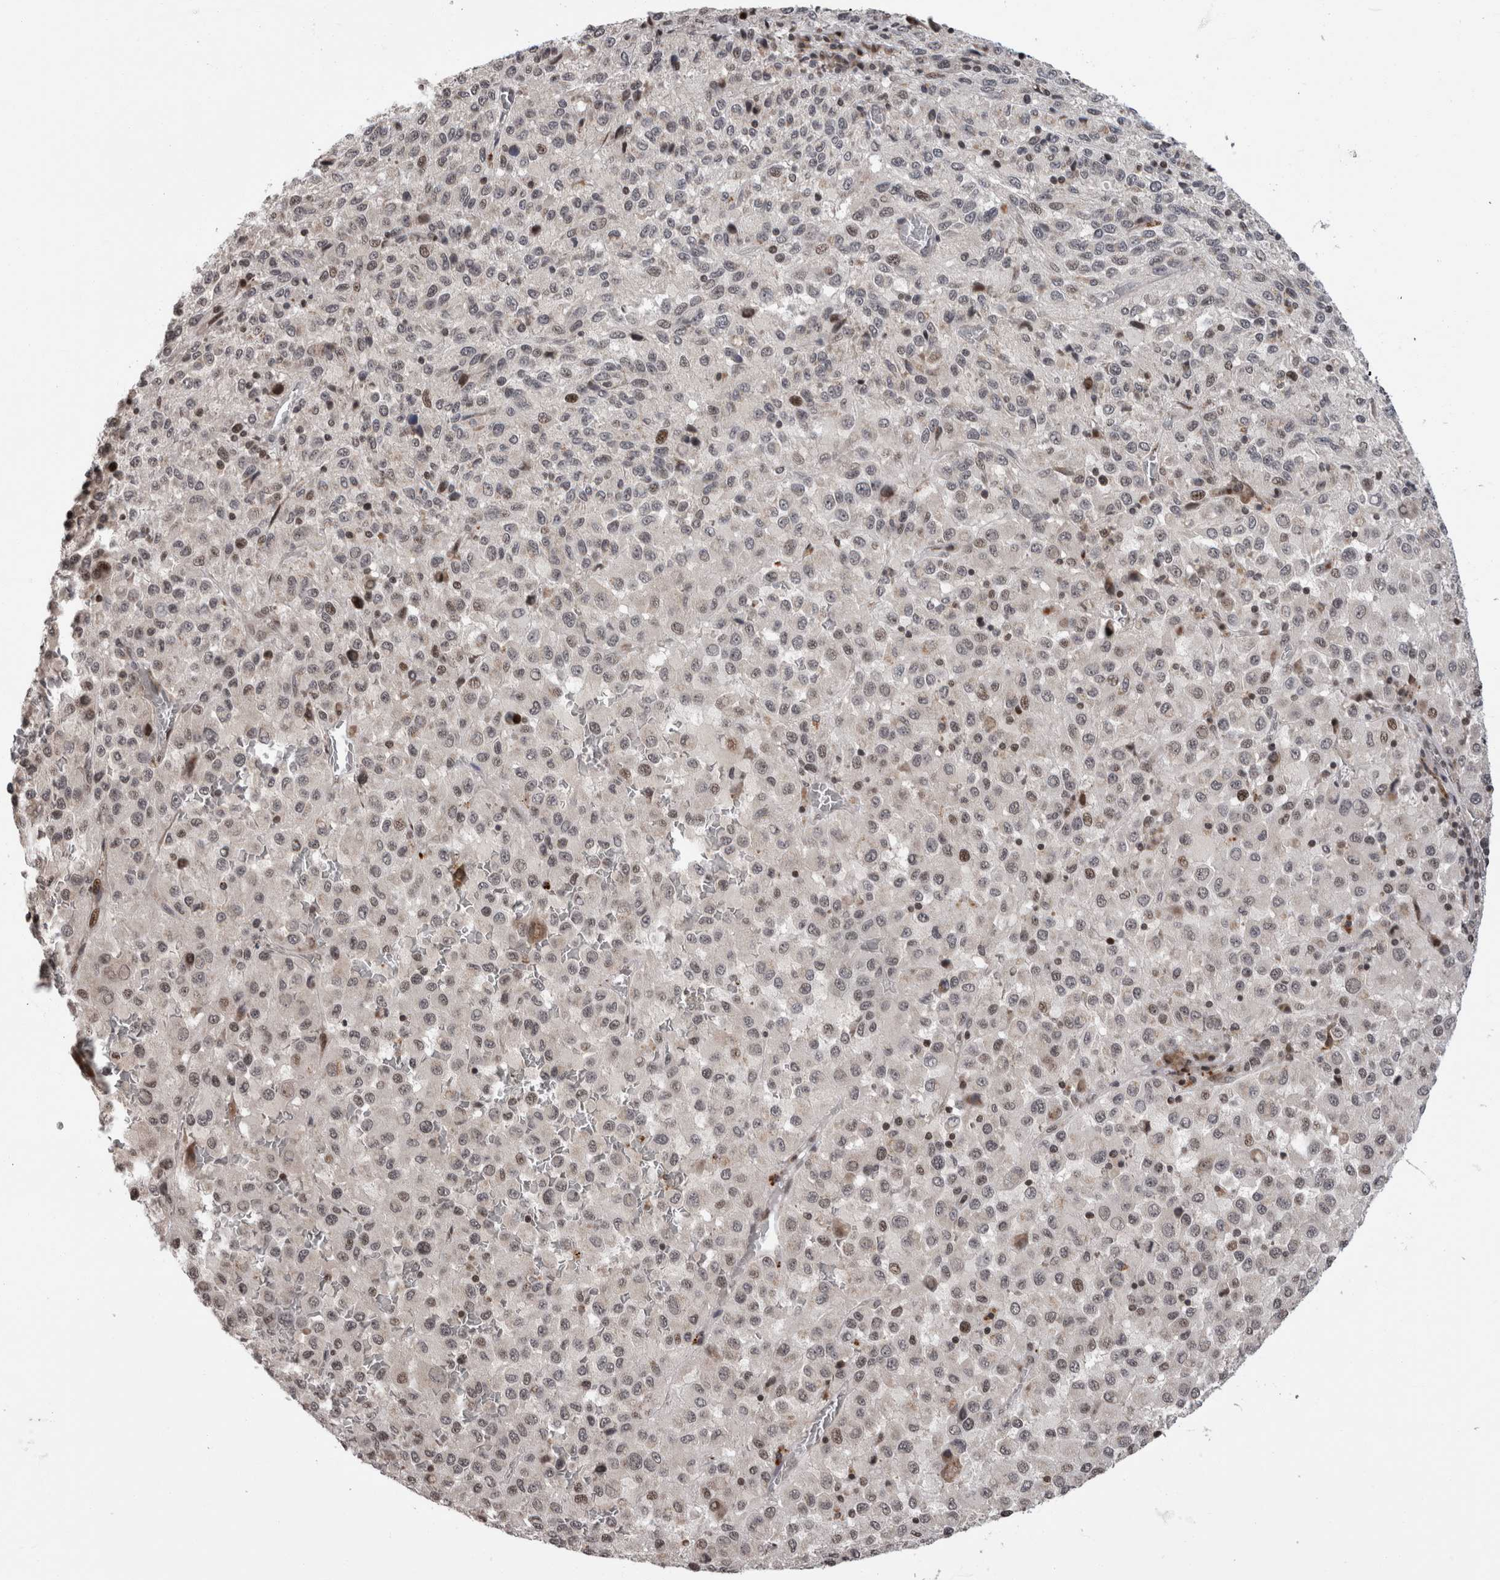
{"staining": {"intensity": "weak", "quantity": "<25%", "location": "nuclear"}, "tissue": "melanoma", "cell_type": "Tumor cells", "image_type": "cancer", "snomed": [{"axis": "morphology", "description": "Malignant melanoma, Metastatic site"}, {"axis": "topography", "description": "Lung"}], "caption": "Immunohistochemistry (IHC) micrograph of human melanoma stained for a protein (brown), which reveals no staining in tumor cells.", "gene": "ZBTB11", "patient": {"sex": "male", "age": 64}}